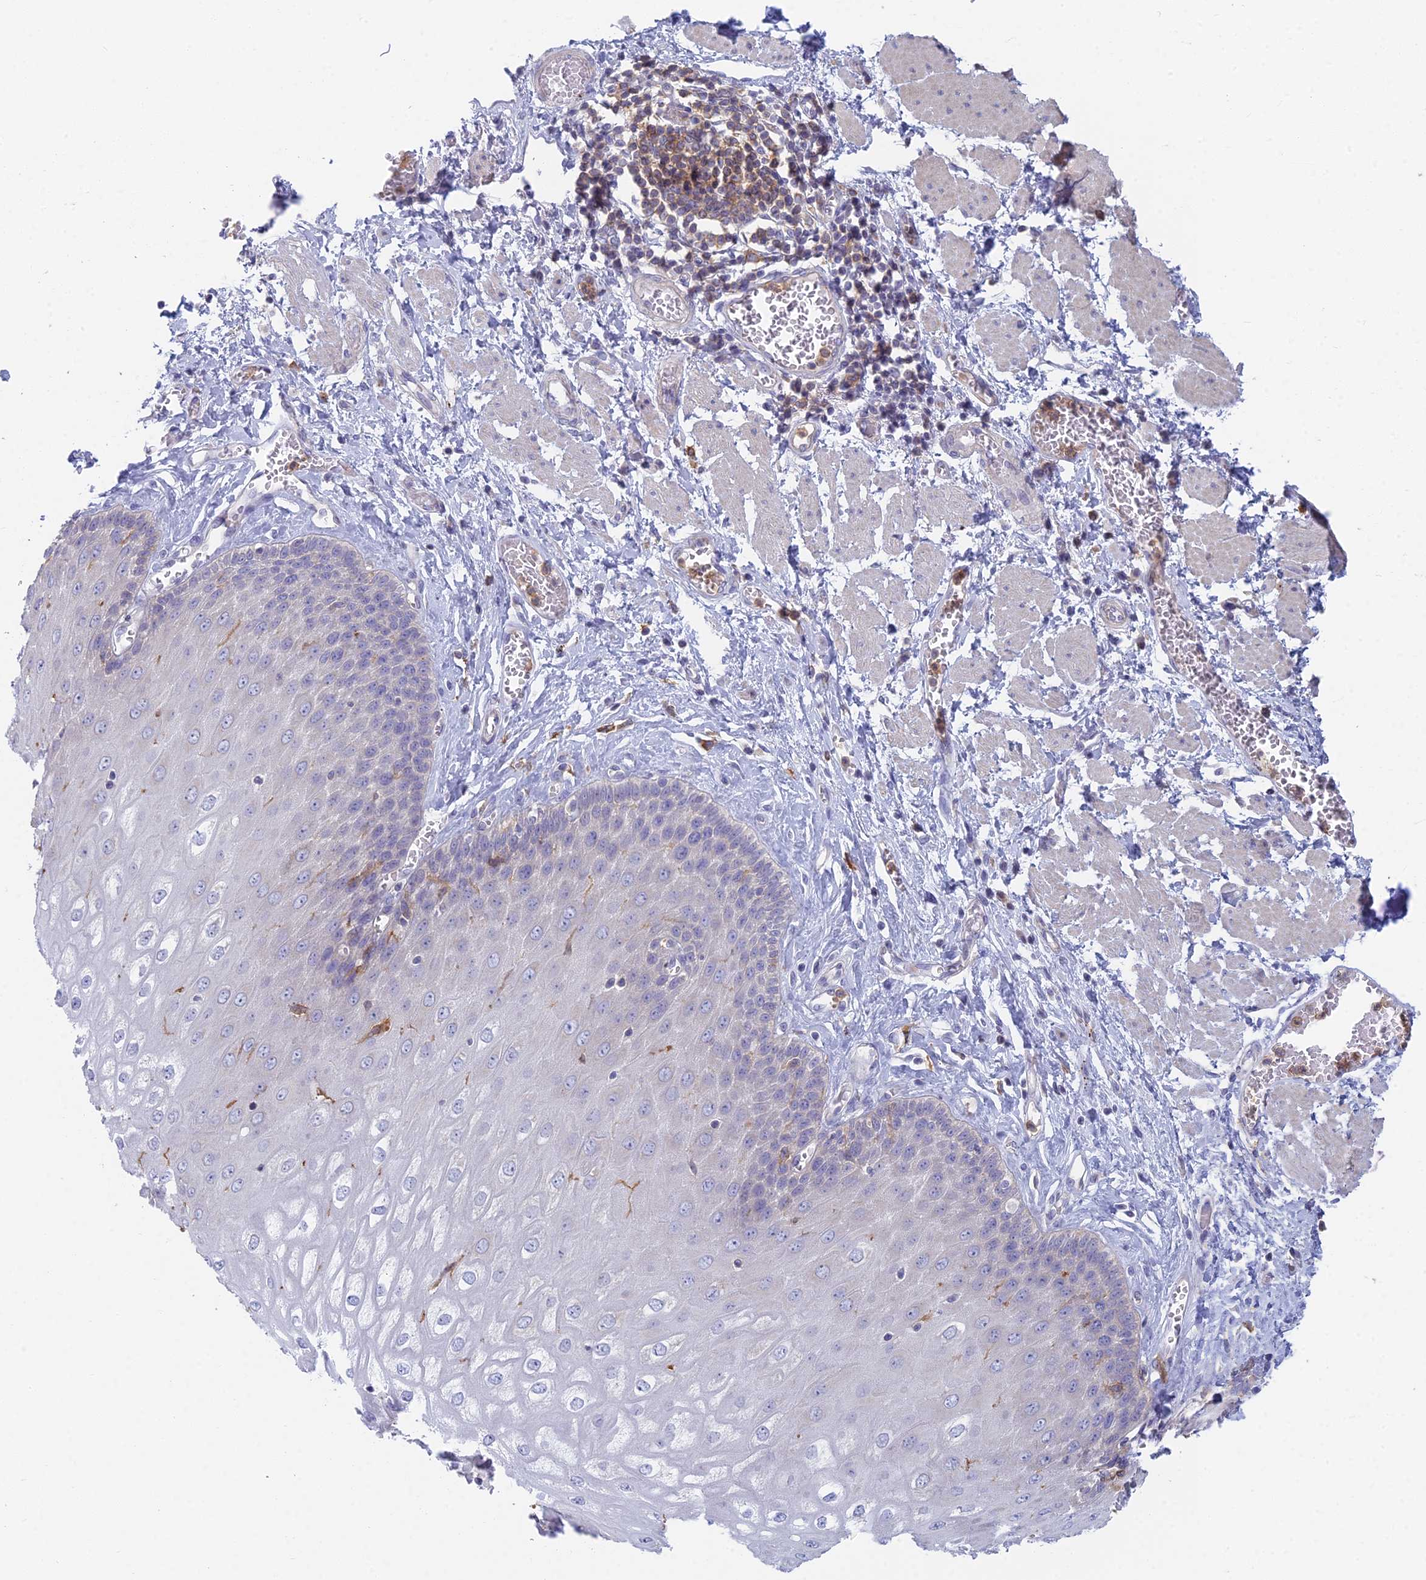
{"staining": {"intensity": "weak", "quantity": "<25%", "location": "cytoplasmic/membranous"}, "tissue": "esophagus", "cell_type": "Squamous epithelial cells", "image_type": "normal", "snomed": [{"axis": "morphology", "description": "Normal tissue, NOS"}, {"axis": "topography", "description": "Esophagus"}], "caption": "Normal esophagus was stained to show a protein in brown. There is no significant positivity in squamous epithelial cells. The staining is performed using DAB (3,3'-diaminobenzidine) brown chromogen with nuclei counter-stained in using hematoxylin.", "gene": "STRN4", "patient": {"sex": "male", "age": 60}}